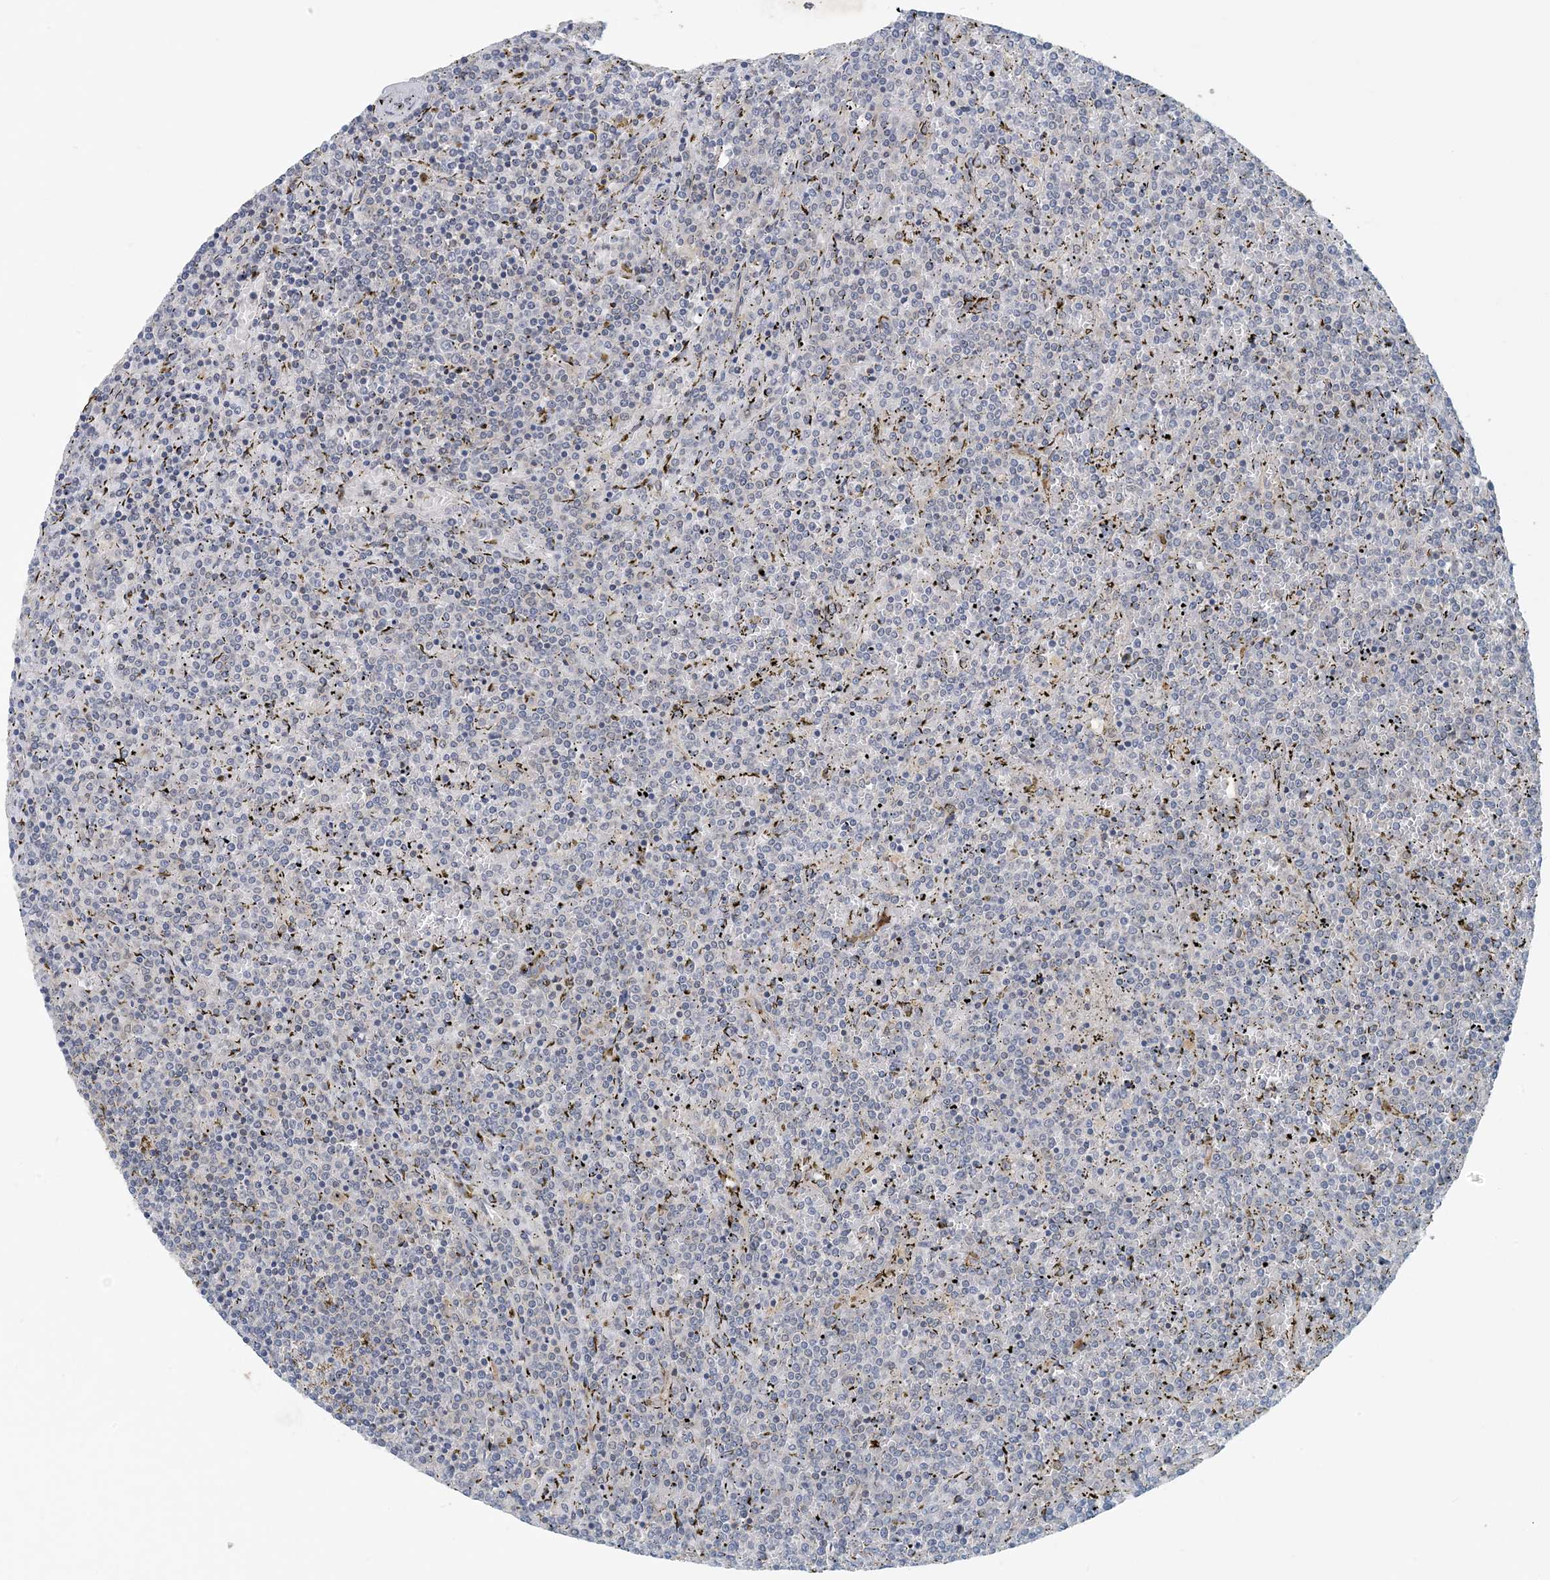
{"staining": {"intensity": "negative", "quantity": "none", "location": "none"}, "tissue": "lymphoma", "cell_type": "Tumor cells", "image_type": "cancer", "snomed": [{"axis": "morphology", "description": "Malignant lymphoma, non-Hodgkin's type, Low grade"}, {"axis": "topography", "description": "Spleen"}], "caption": "A high-resolution image shows IHC staining of malignant lymphoma, non-Hodgkin's type (low-grade), which shows no significant staining in tumor cells. (IHC, brightfield microscopy, high magnification).", "gene": "HIKESHI", "patient": {"sex": "female", "age": 19}}